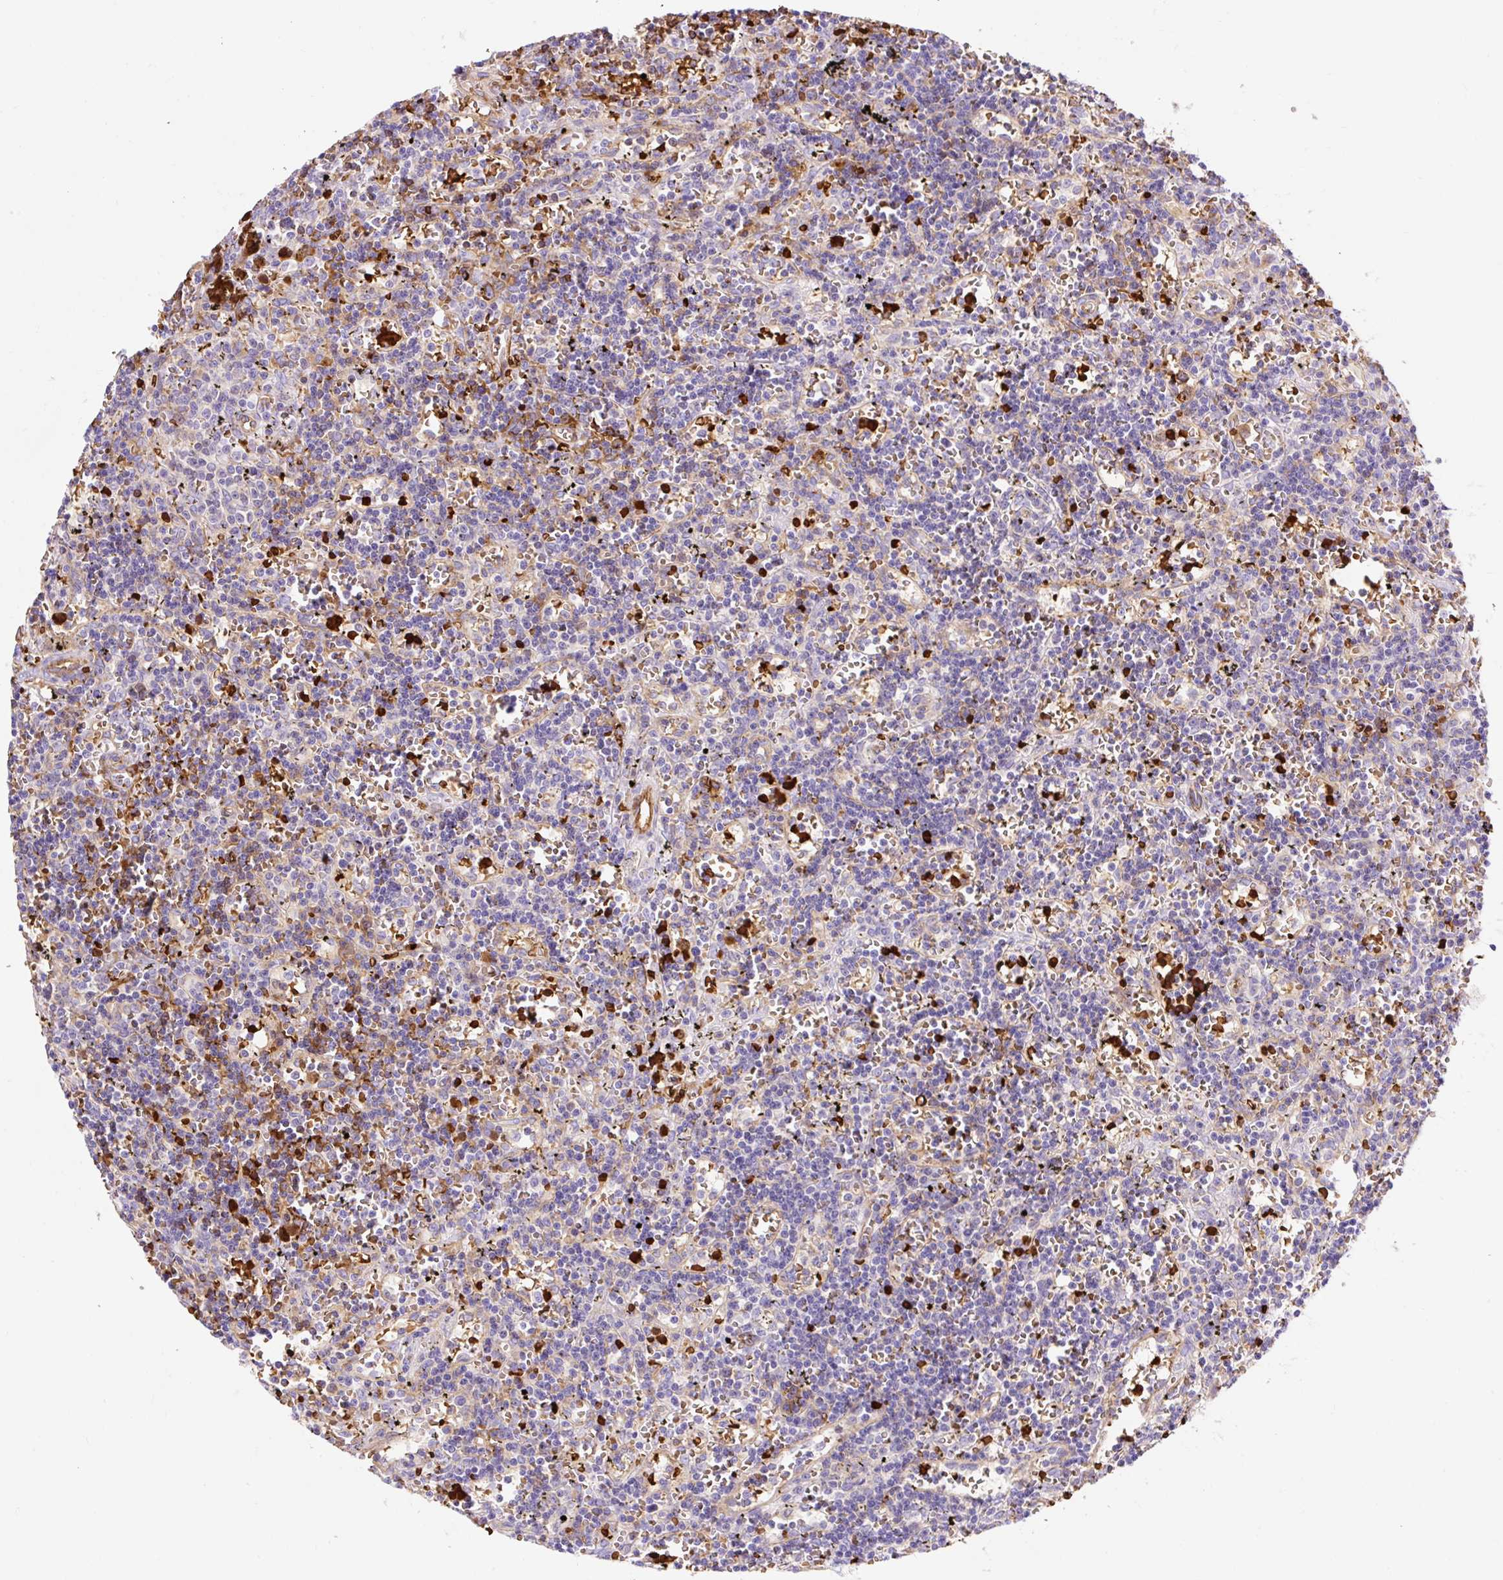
{"staining": {"intensity": "strong", "quantity": "<25%", "location": "cytoplasmic/membranous"}, "tissue": "lymphoma", "cell_type": "Tumor cells", "image_type": "cancer", "snomed": [{"axis": "morphology", "description": "Malignant lymphoma, non-Hodgkin's type, Low grade"}, {"axis": "topography", "description": "Spleen"}], "caption": "Immunohistochemical staining of human lymphoma reveals medium levels of strong cytoplasmic/membranous expression in about <25% of tumor cells.", "gene": "HIP1R", "patient": {"sex": "male", "age": 60}}